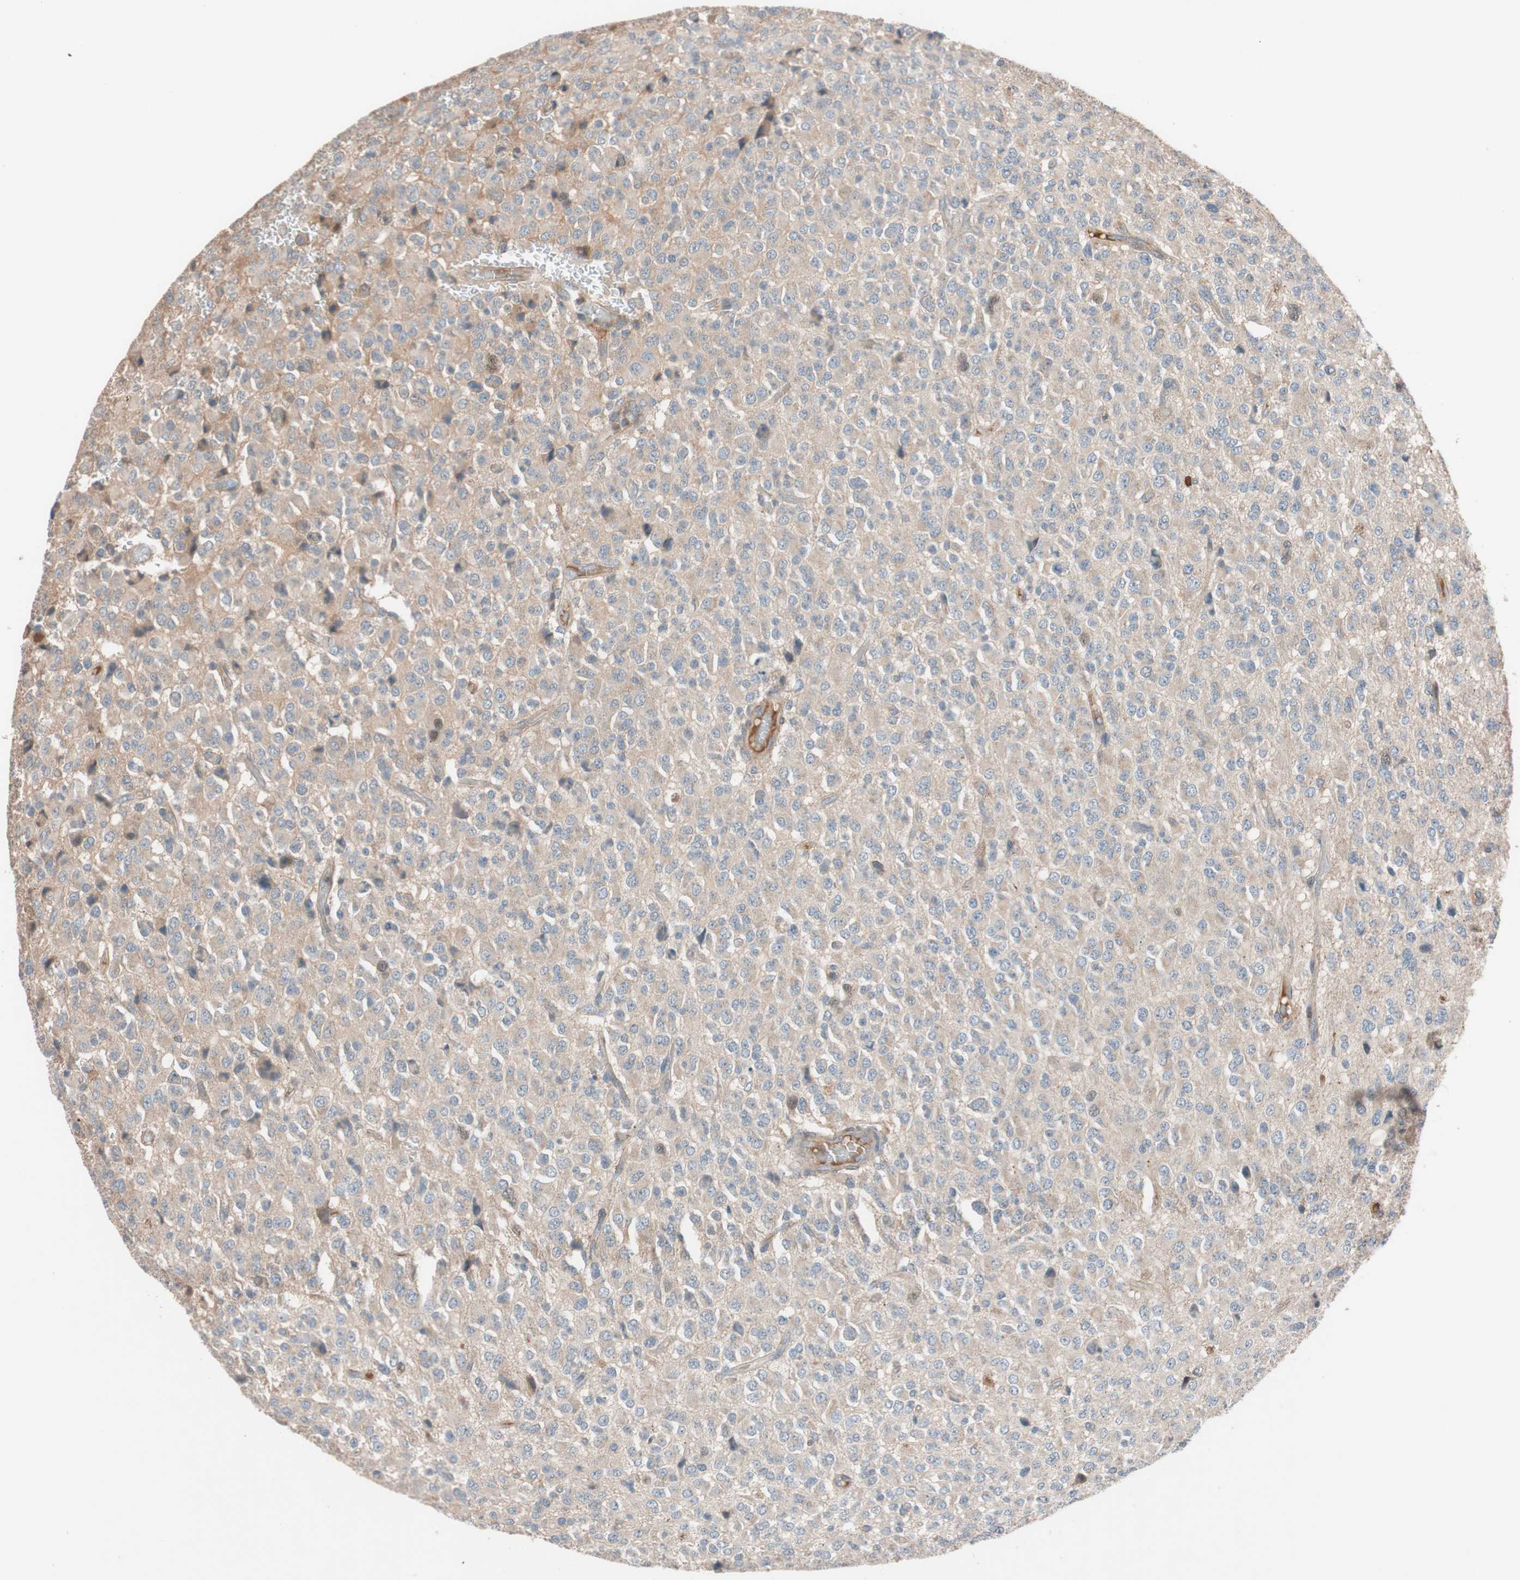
{"staining": {"intensity": "moderate", "quantity": ">75%", "location": "cytoplasmic/membranous"}, "tissue": "glioma", "cell_type": "Tumor cells", "image_type": "cancer", "snomed": [{"axis": "morphology", "description": "Glioma, malignant, High grade"}, {"axis": "topography", "description": "pancreas cauda"}], "caption": "Glioma stained for a protein (brown) displays moderate cytoplasmic/membranous positive staining in about >75% of tumor cells.", "gene": "SDC4", "patient": {"sex": "male", "age": 60}}